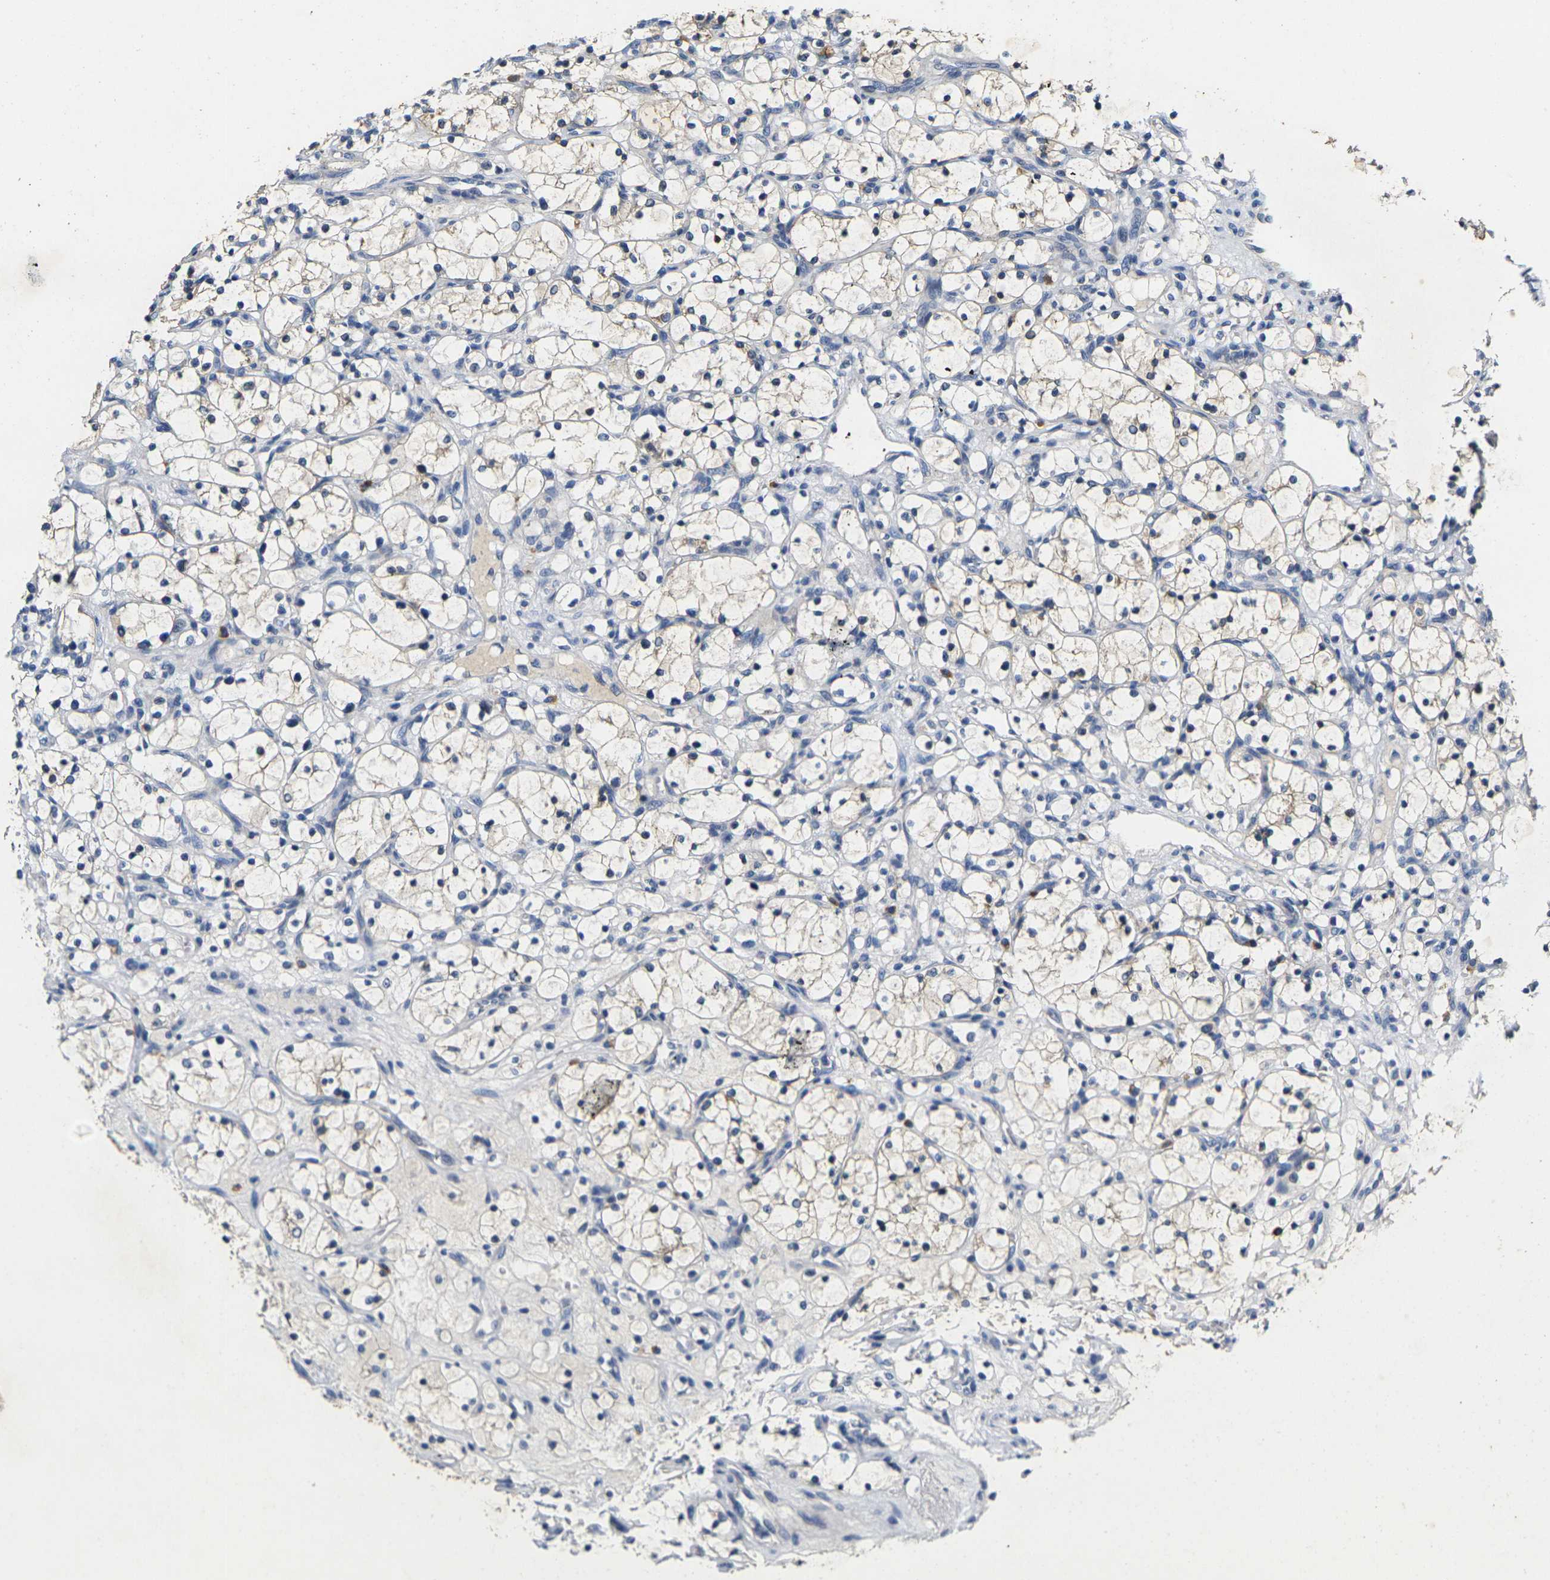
{"staining": {"intensity": "weak", "quantity": "25%-75%", "location": "cytoplasmic/membranous"}, "tissue": "renal cancer", "cell_type": "Tumor cells", "image_type": "cancer", "snomed": [{"axis": "morphology", "description": "Adenocarcinoma, NOS"}, {"axis": "topography", "description": "Kidney"}], "caption": "Renal cancer (adenocarcinoma) was stained to show a protein in brown. There is low levels of weak cytoplasmic/membranous positivity in about 25%-75% of tumor cells. (DAB (3,3'-diaminobenzidine) IHC with brightfield microscopy, high magnification).", "gene": "NOCT", "patient": {"sex": "female", "age": 69}}